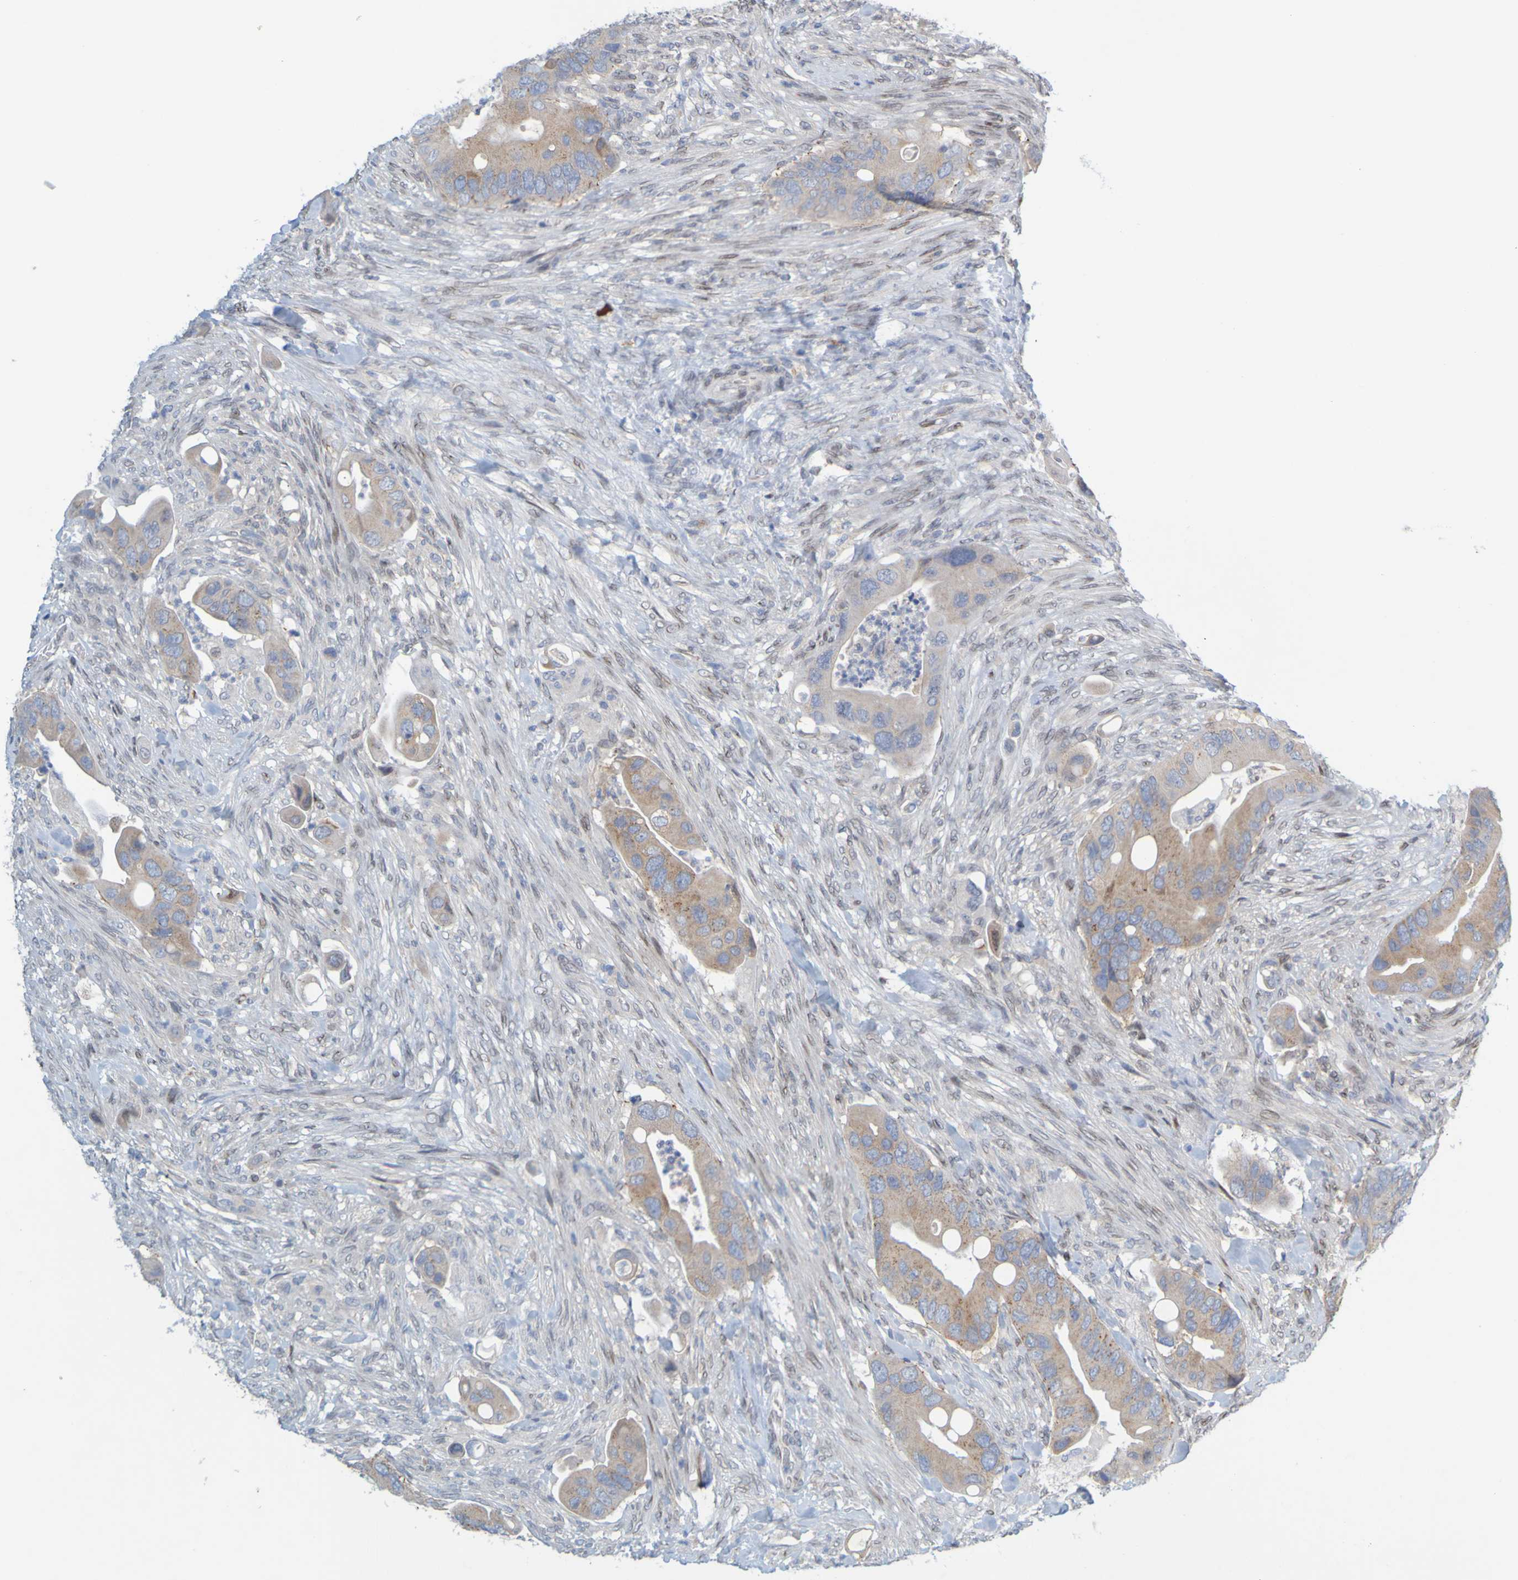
{"staining": {"intensity": "weak", "quantity": ">75%", "location": "cytoplasmic/membranous"}, "tissue": "colorectal cancer", "cell_type": "Tumor cells", "image_type": "cancer", "snomed": [{"axis": "morphology", "description": "Adenocarcinoma, NOS"}, {"axis": "topography", "description": "Rectum"}], "caption": "Tumor cells demonstrate low levels of weak cytoplasmic/membranous expression in approximately >75% of cells in colorectal cancer.", "gene": "MAG", "patient": {"sex": "female", "age": 57}}